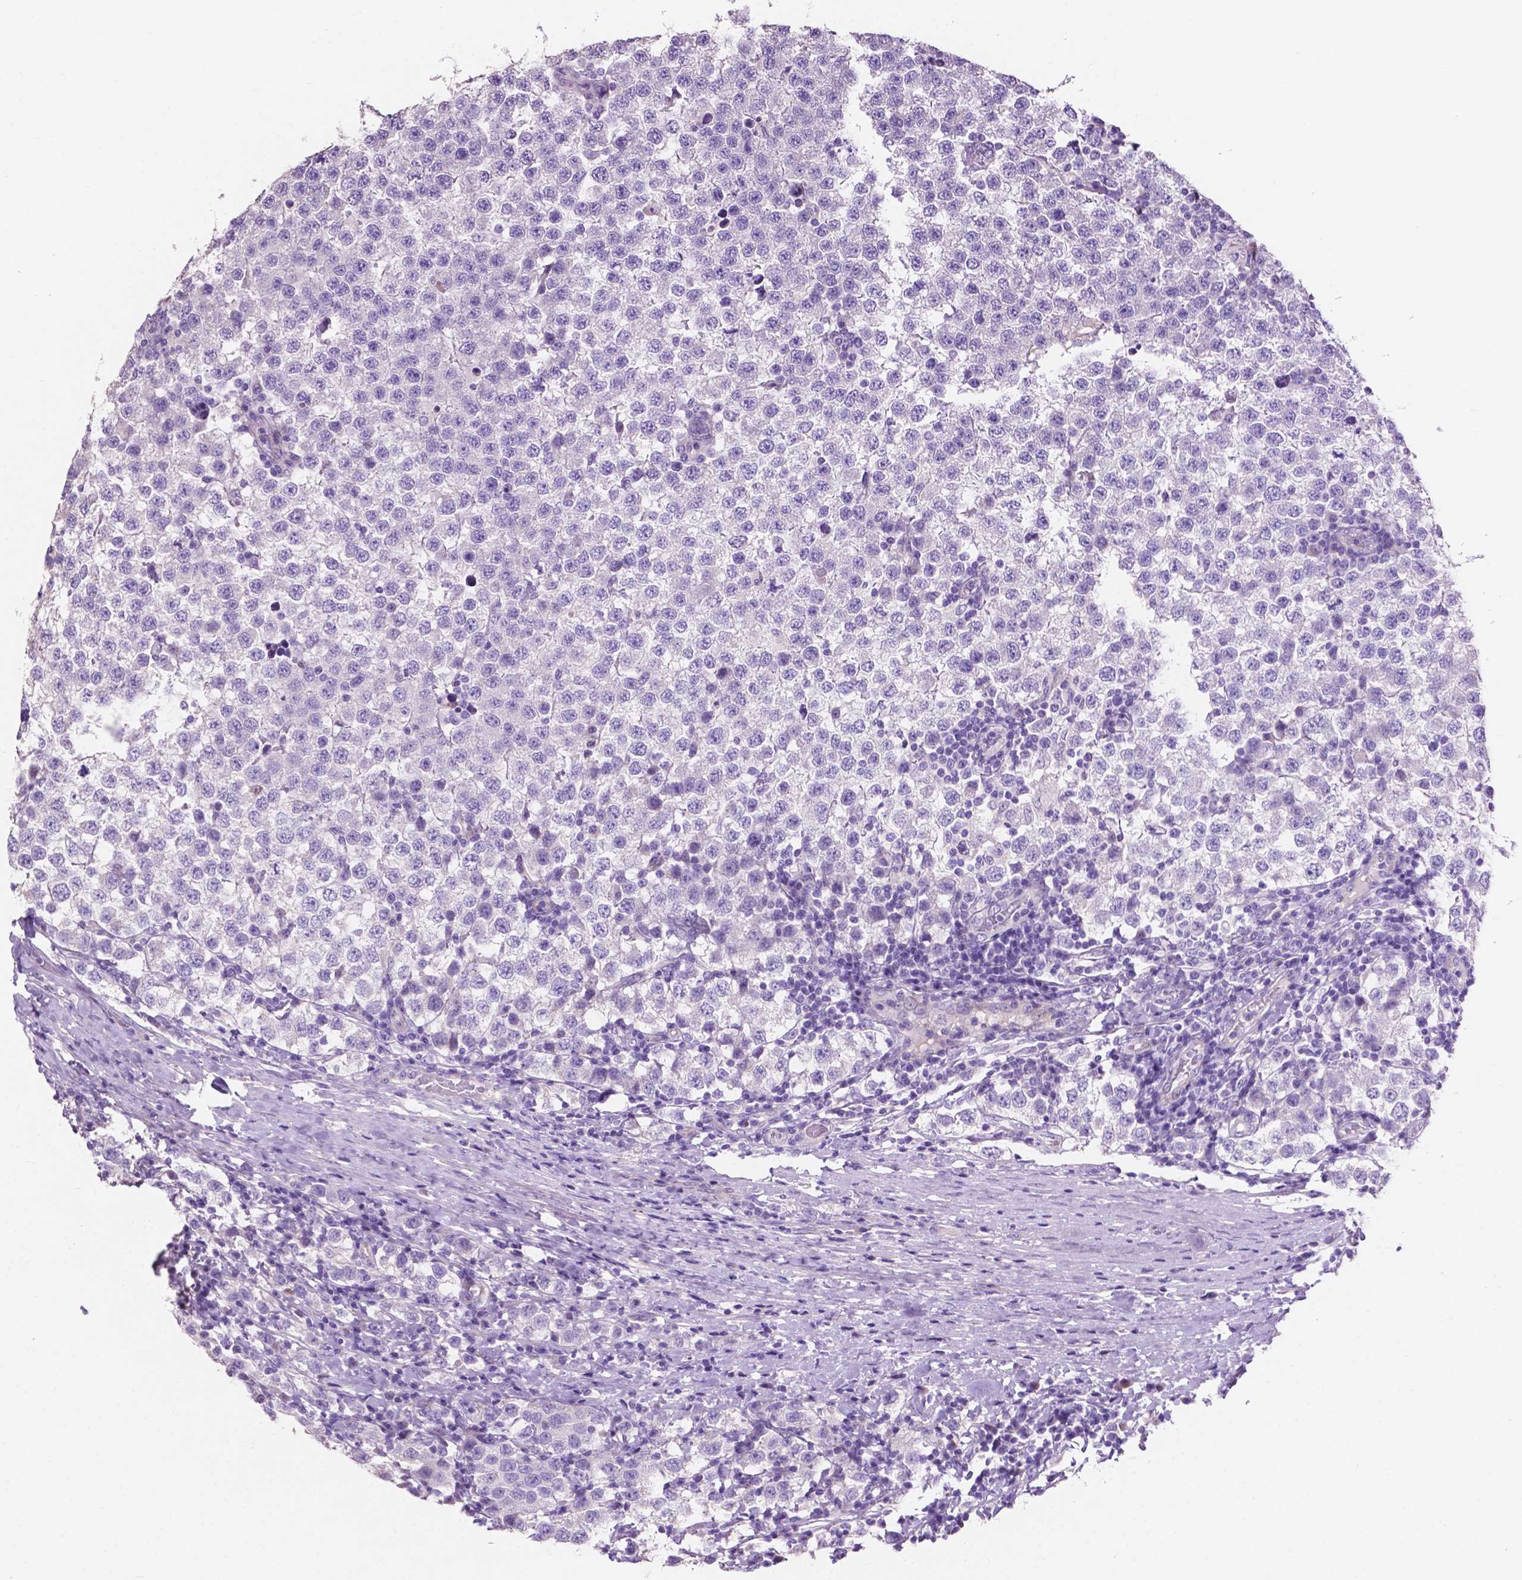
{"staining": {"intensity": "negative", "quantity": "none", "location": "none"}, "tissue": "testis cancer", "cell_type": "Tumor cells", "image_type": "cancer", "snomed": [{"axis": "morphology", "description": "Seminoma, NOS"}, {"axis": "topography", "description": "Testis"}], "caption": "There is no significant expression in tumor cells of seminoma (testis).", "gene": "CLDN17", "patient": {"sex": "male", "age": 34}}